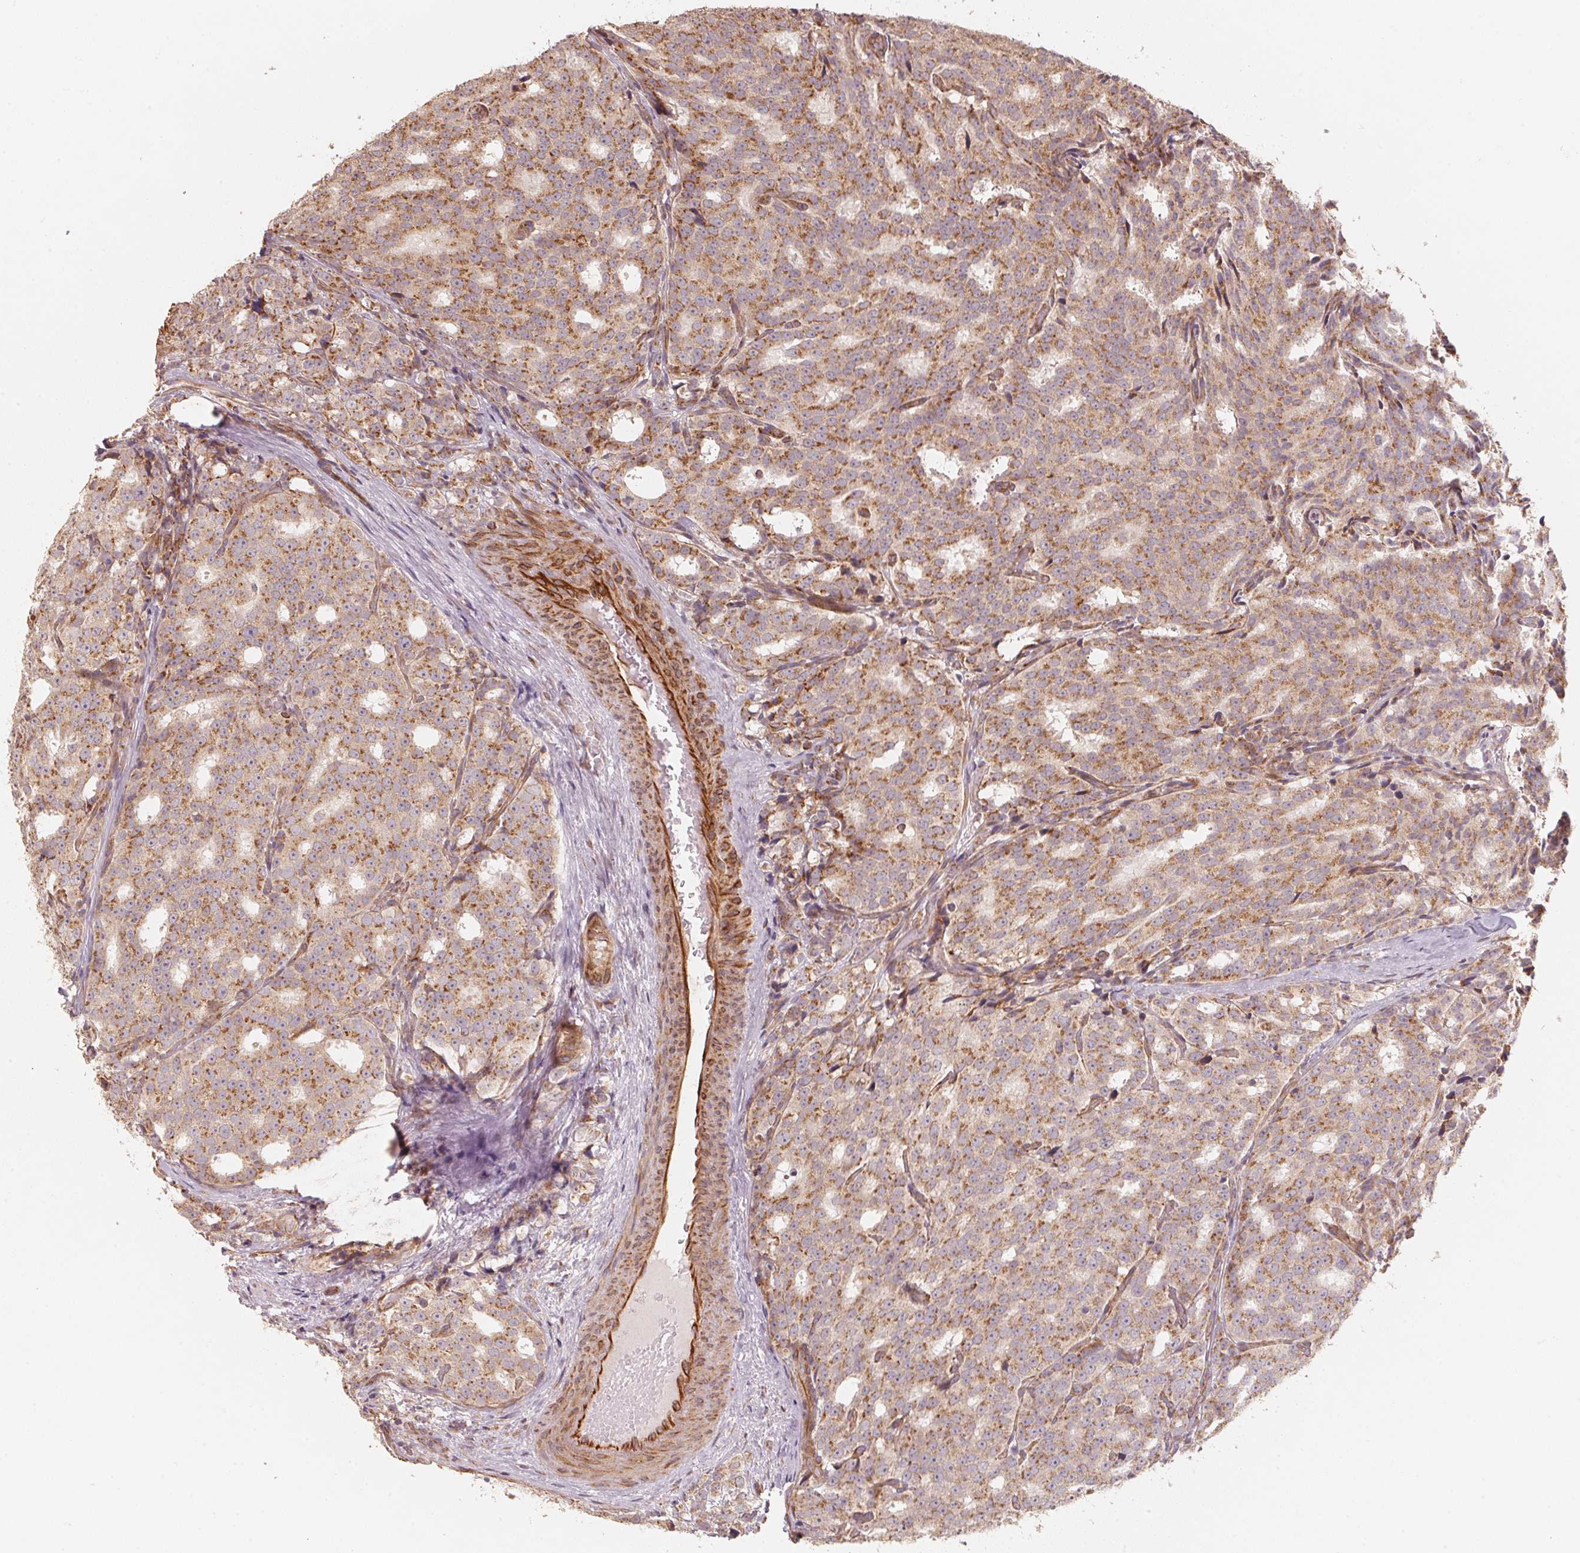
{"staining": {"intensity": "moderate", "quantity": ">75%", "location": "cytoplasmic/membranous"}, "tissue": "prostate cancer", "cell_type": "Tumor cells", "image_type": "cancer", "snomed": [{"axis": "morphology", "description": "Adenocarcinoma, High grade"}, {"axis": "topography", "description": "Prostate"}], "caption": "Tumor cells exhibit medium levels of moderate cytoplasmic/membranous staining in approximately >75% of cells in prostate cancer (high-grade adenocarcinoma).", "gene": "TSPAN12", "patient": {"sex": "male", "age": 53}}